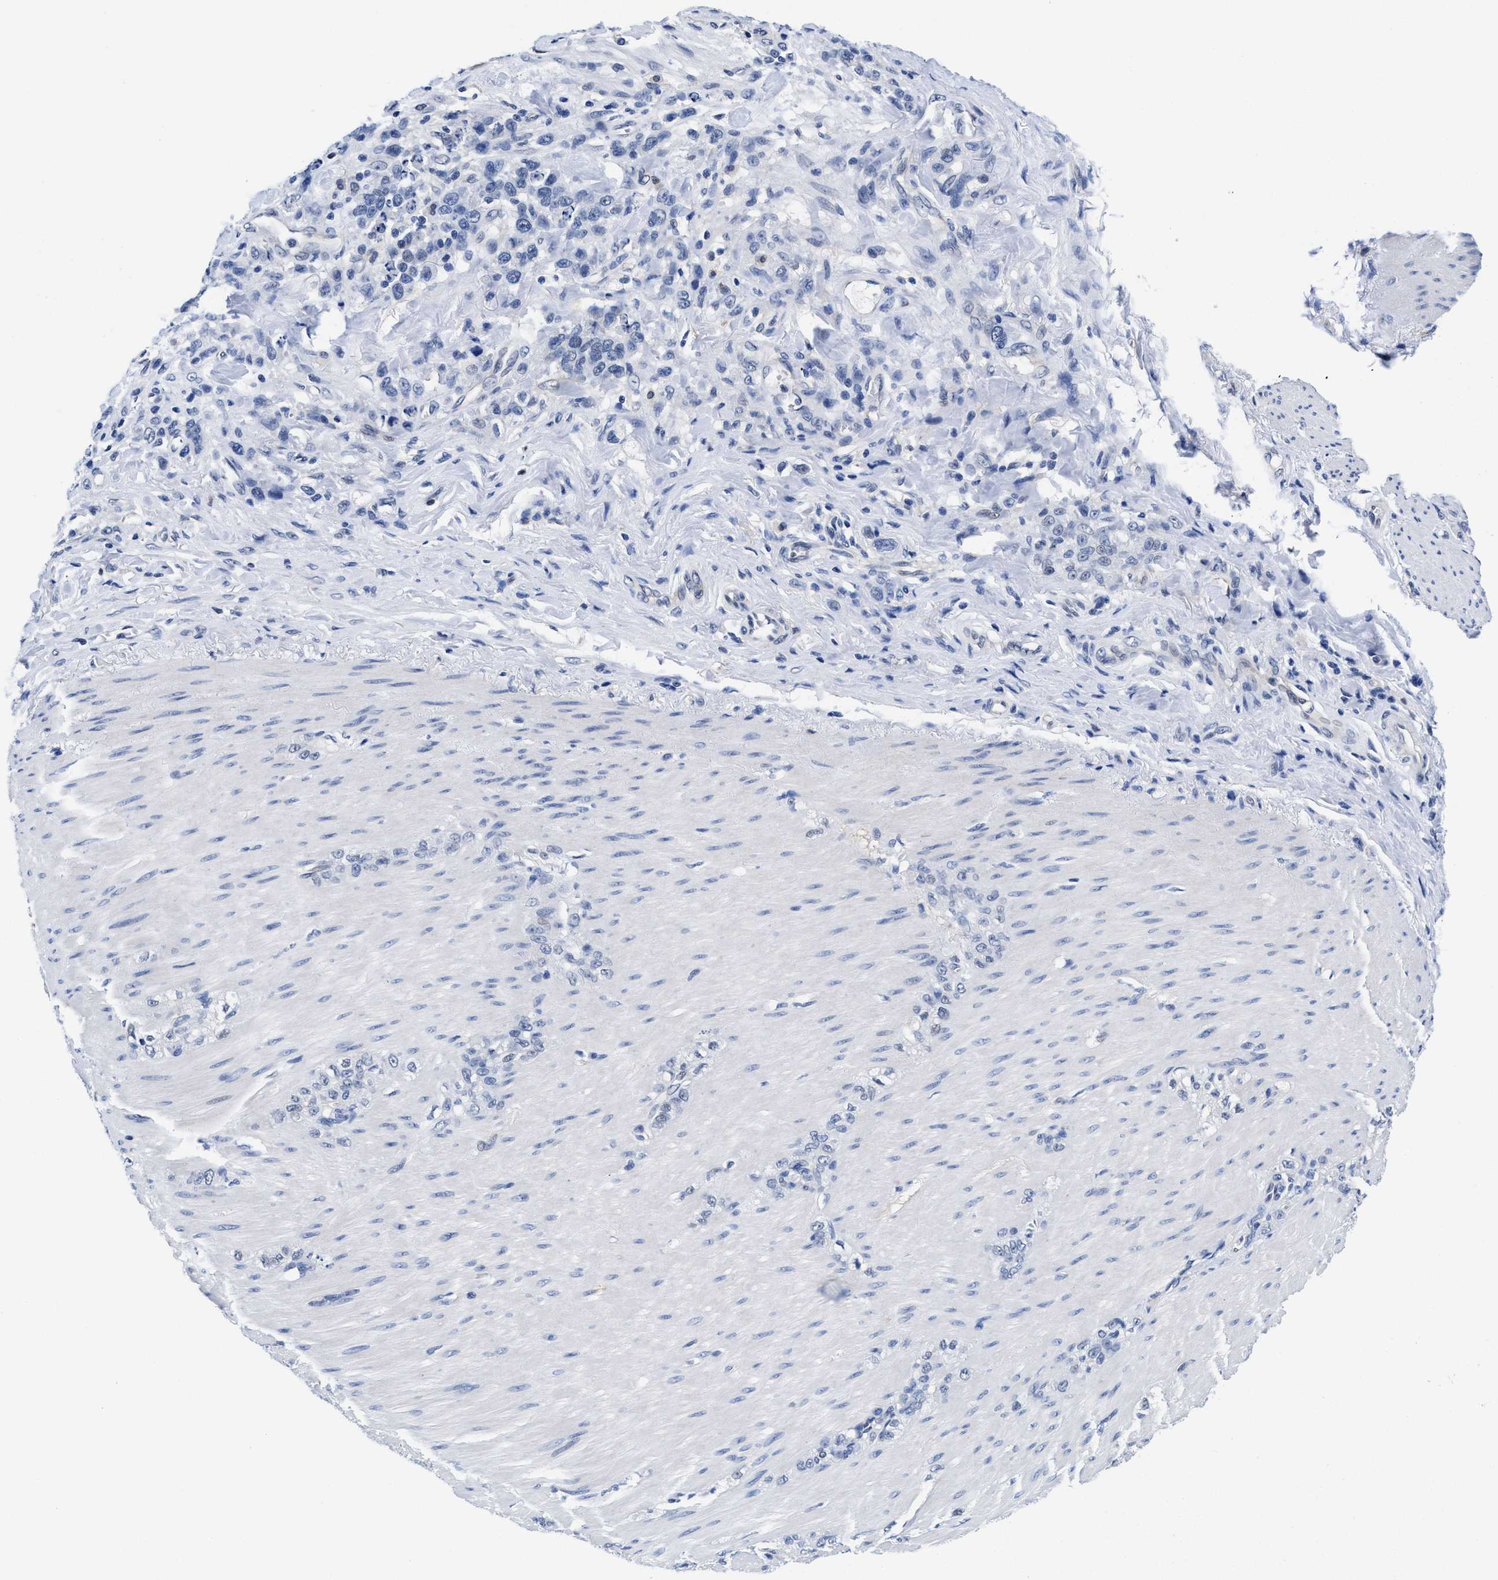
{"staining": {"intensity": "negative", "quantity": "none", "location": "none"}, "tissue": "stomach cancer", "cell_type": "Tumor cells", "image_type": "cancer", "snomed": [{"axis": "morphology", "description": "Normal tissue, NOS"}, {"axis": "morphology", "description": "Adenocarcinoma, NOS"}, {"axis": "topography", "description": "Stomach"}], "caption": "Micrograph shows no significant protein staining in tumor cells of stomach cancer (adenocarcinoma).", "gene": "ACLY", "patient": {"sex": "male", "age": 82}}